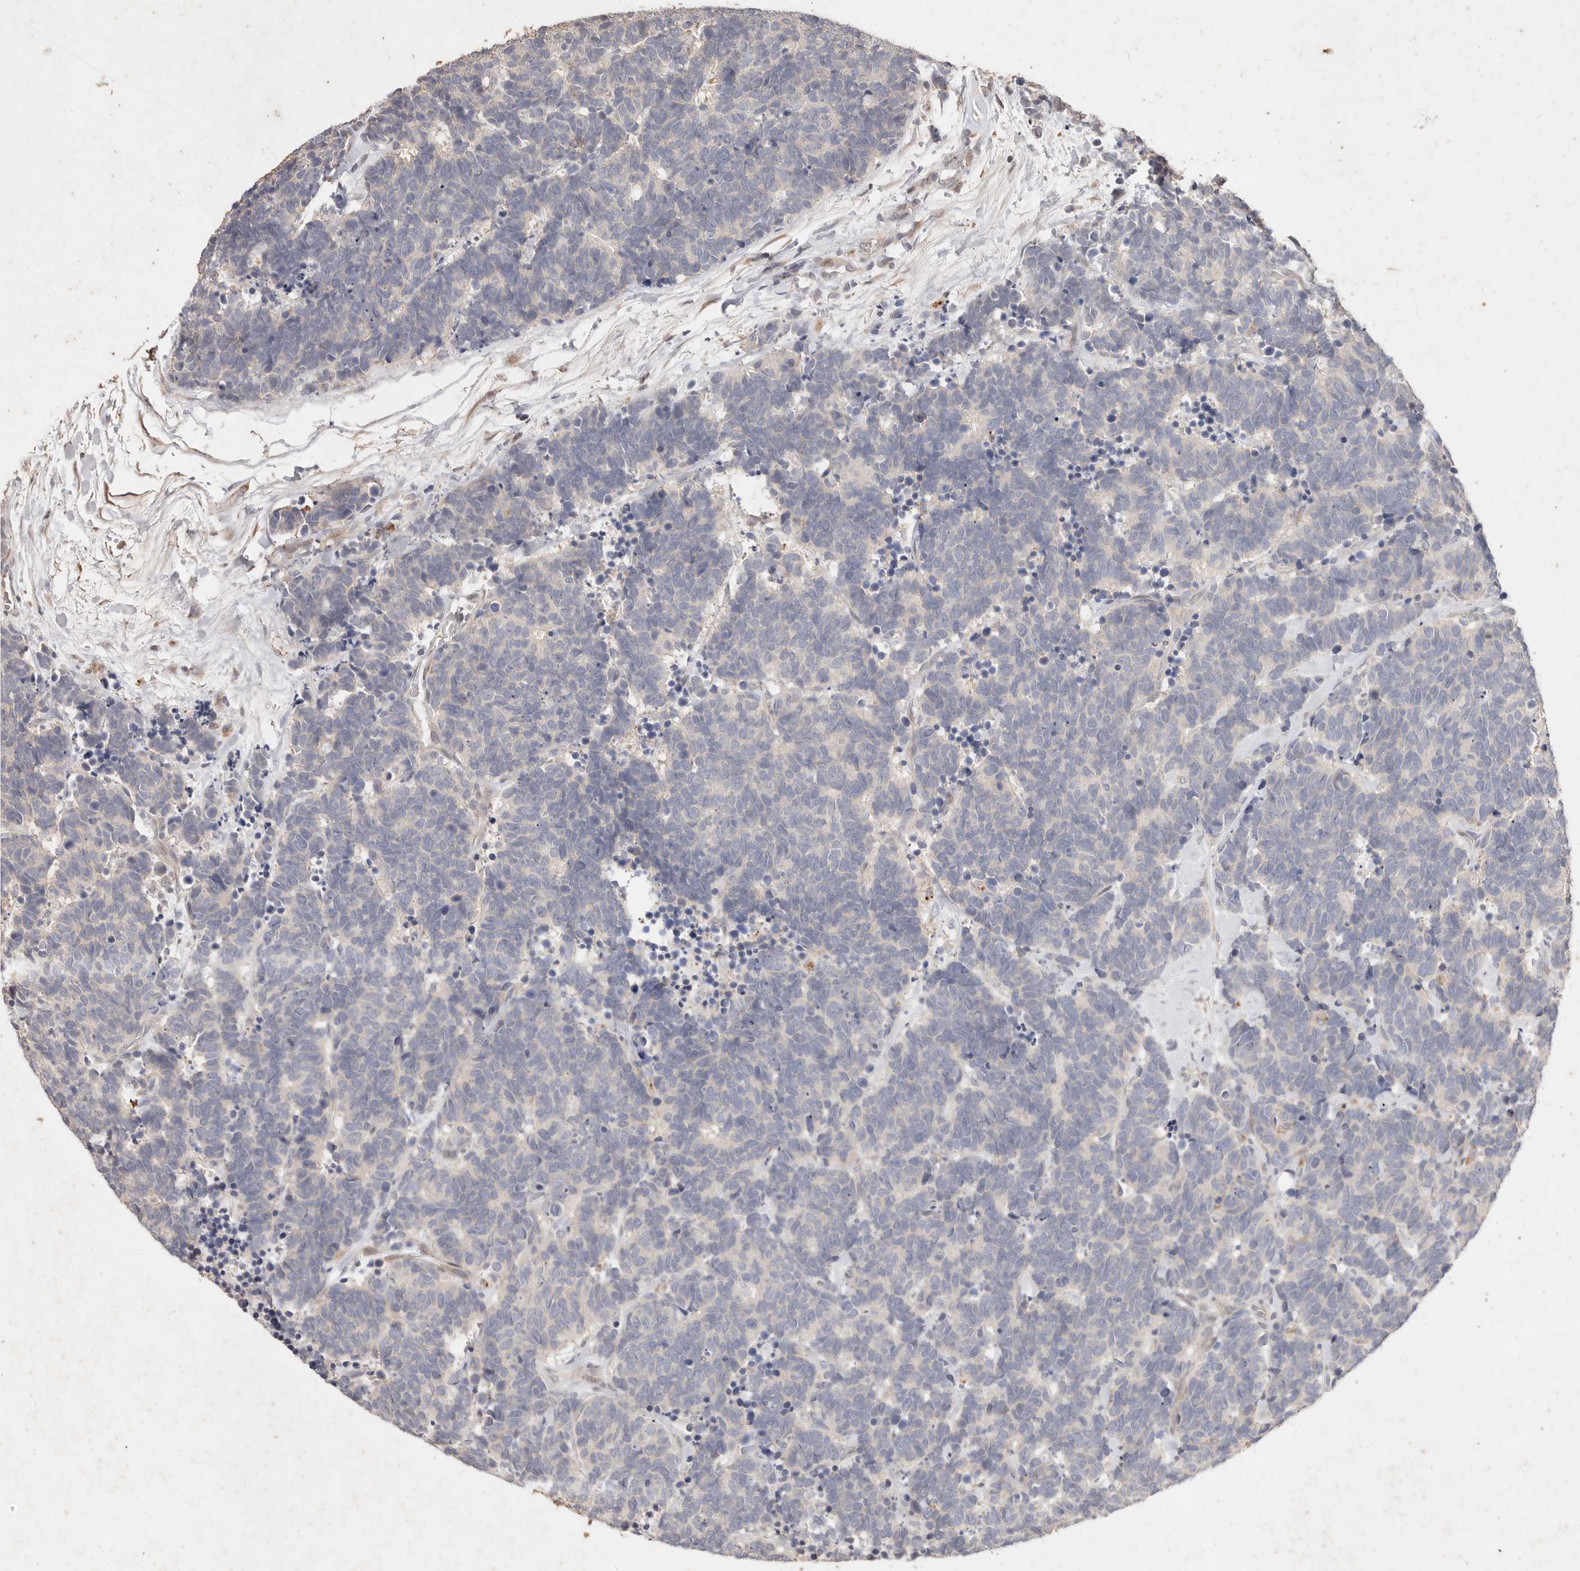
{"staining": {"intensity": "negative", "quantity": "none", "location": "none"}, "tissue": "carcinoid", "cell_type": "Tumor cells", "image_type": "cancer", "snomed": [{"axis": "morphology", "description": "Carcinoma, NOS"}, {"axis": "morphology", "description": "Carcinoid, malignant, NOS"}, {"axis": "topography", "description": "Urinary bladder"}], "caption": "Immunohistochemical staining of human carcinoid (malignant) demonstrates no significant staining in tumor cells. (Brightfield microscopy of DAB (3,3'-diaminobenzidine) IHC at high magnification).", "gene": "KIF9", "patient": {"sex": "male", "age": 57}}